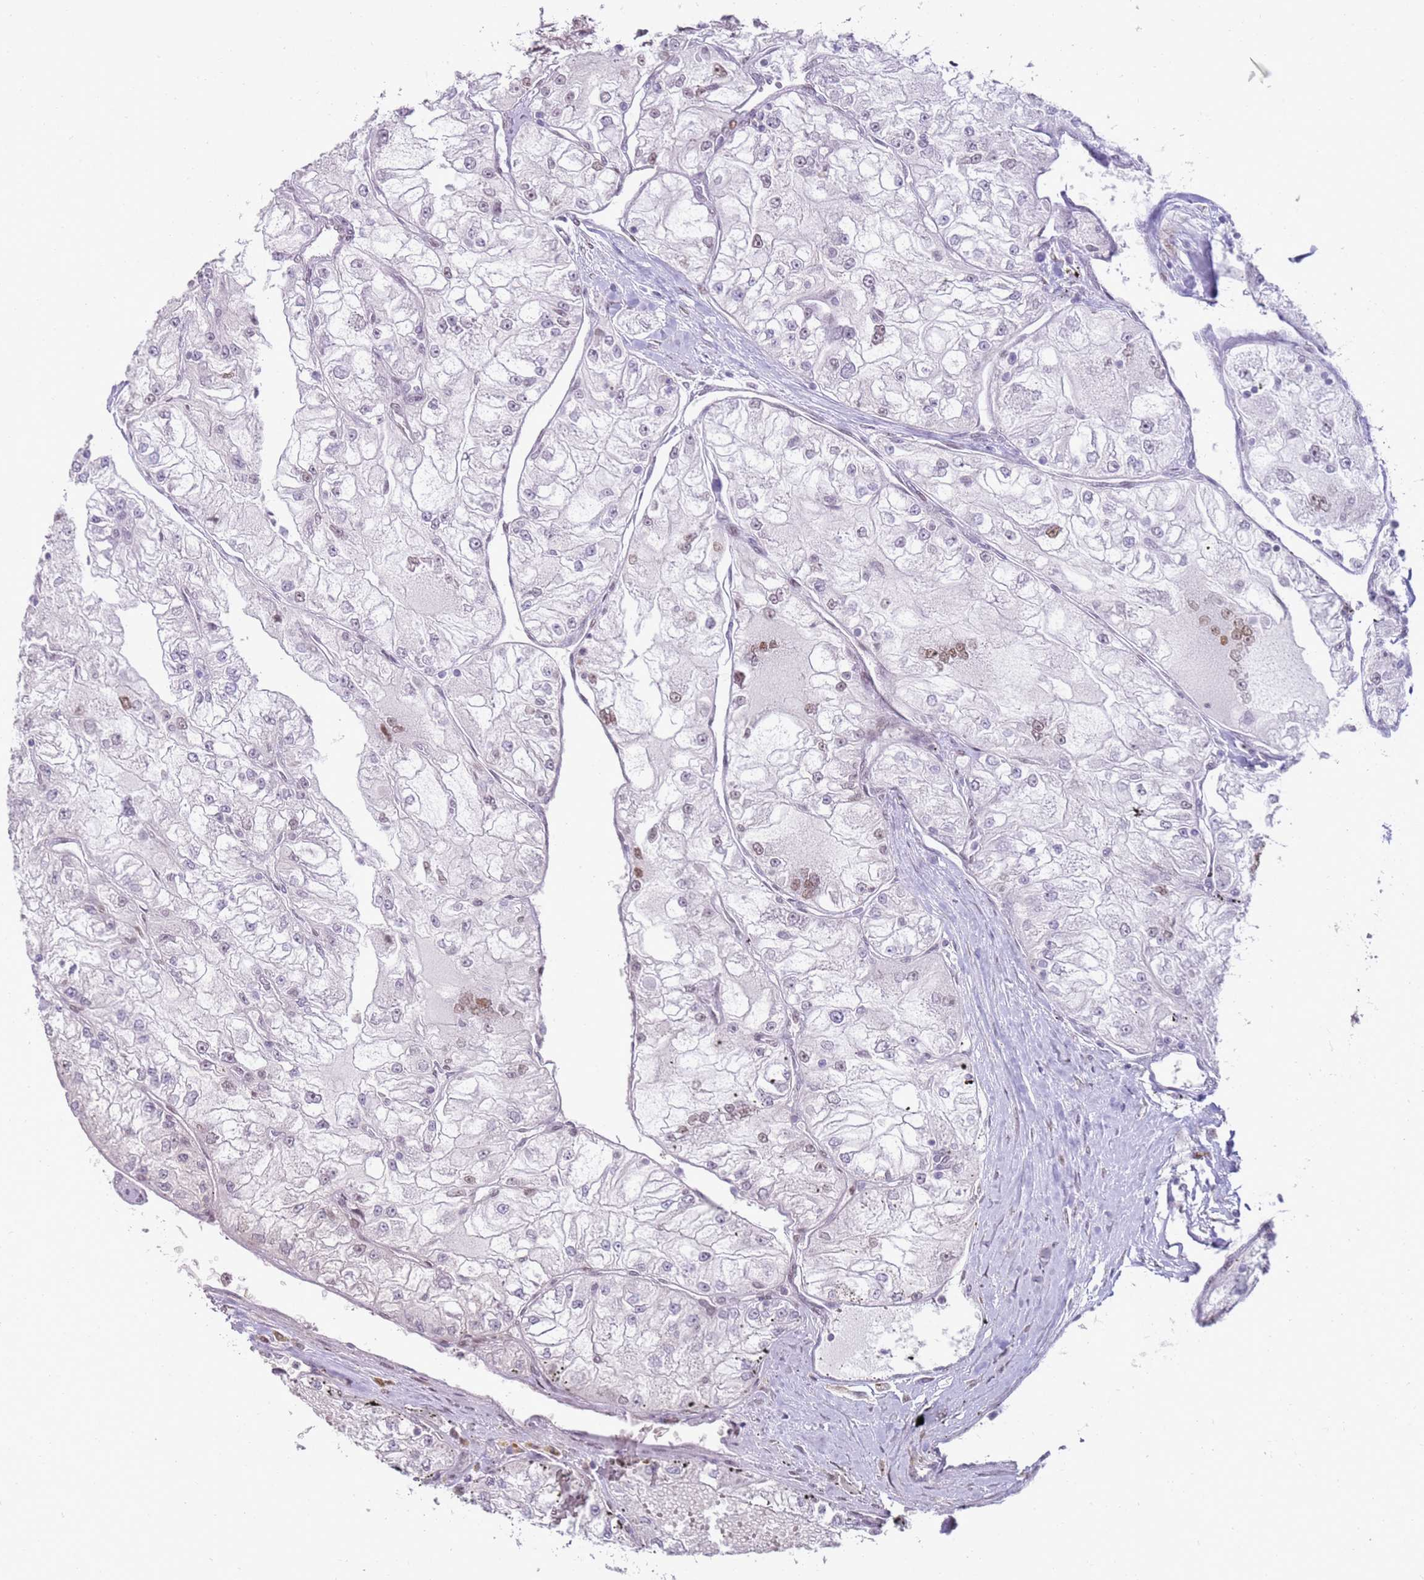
{"staining": {"intensity": "moderate", "quantity": "<25%", "location": "nuclear"}, "tissue": "renal cancer", "cell_type": "Tumor cells", "image_type": "cancer", "snomed": [{"axis": "morphology", "description": "Adenocarcinoma, NOS"}, {"axis": "topography", "description": "Kidney"}], "caption": "An image of human renal cancer (adenocarcinoma) stained for a protein demonstrates moderate nuclear brown staining in tumor cells.", "gene": "PHC2", "patient": {"sex": "female", "age": 72}}